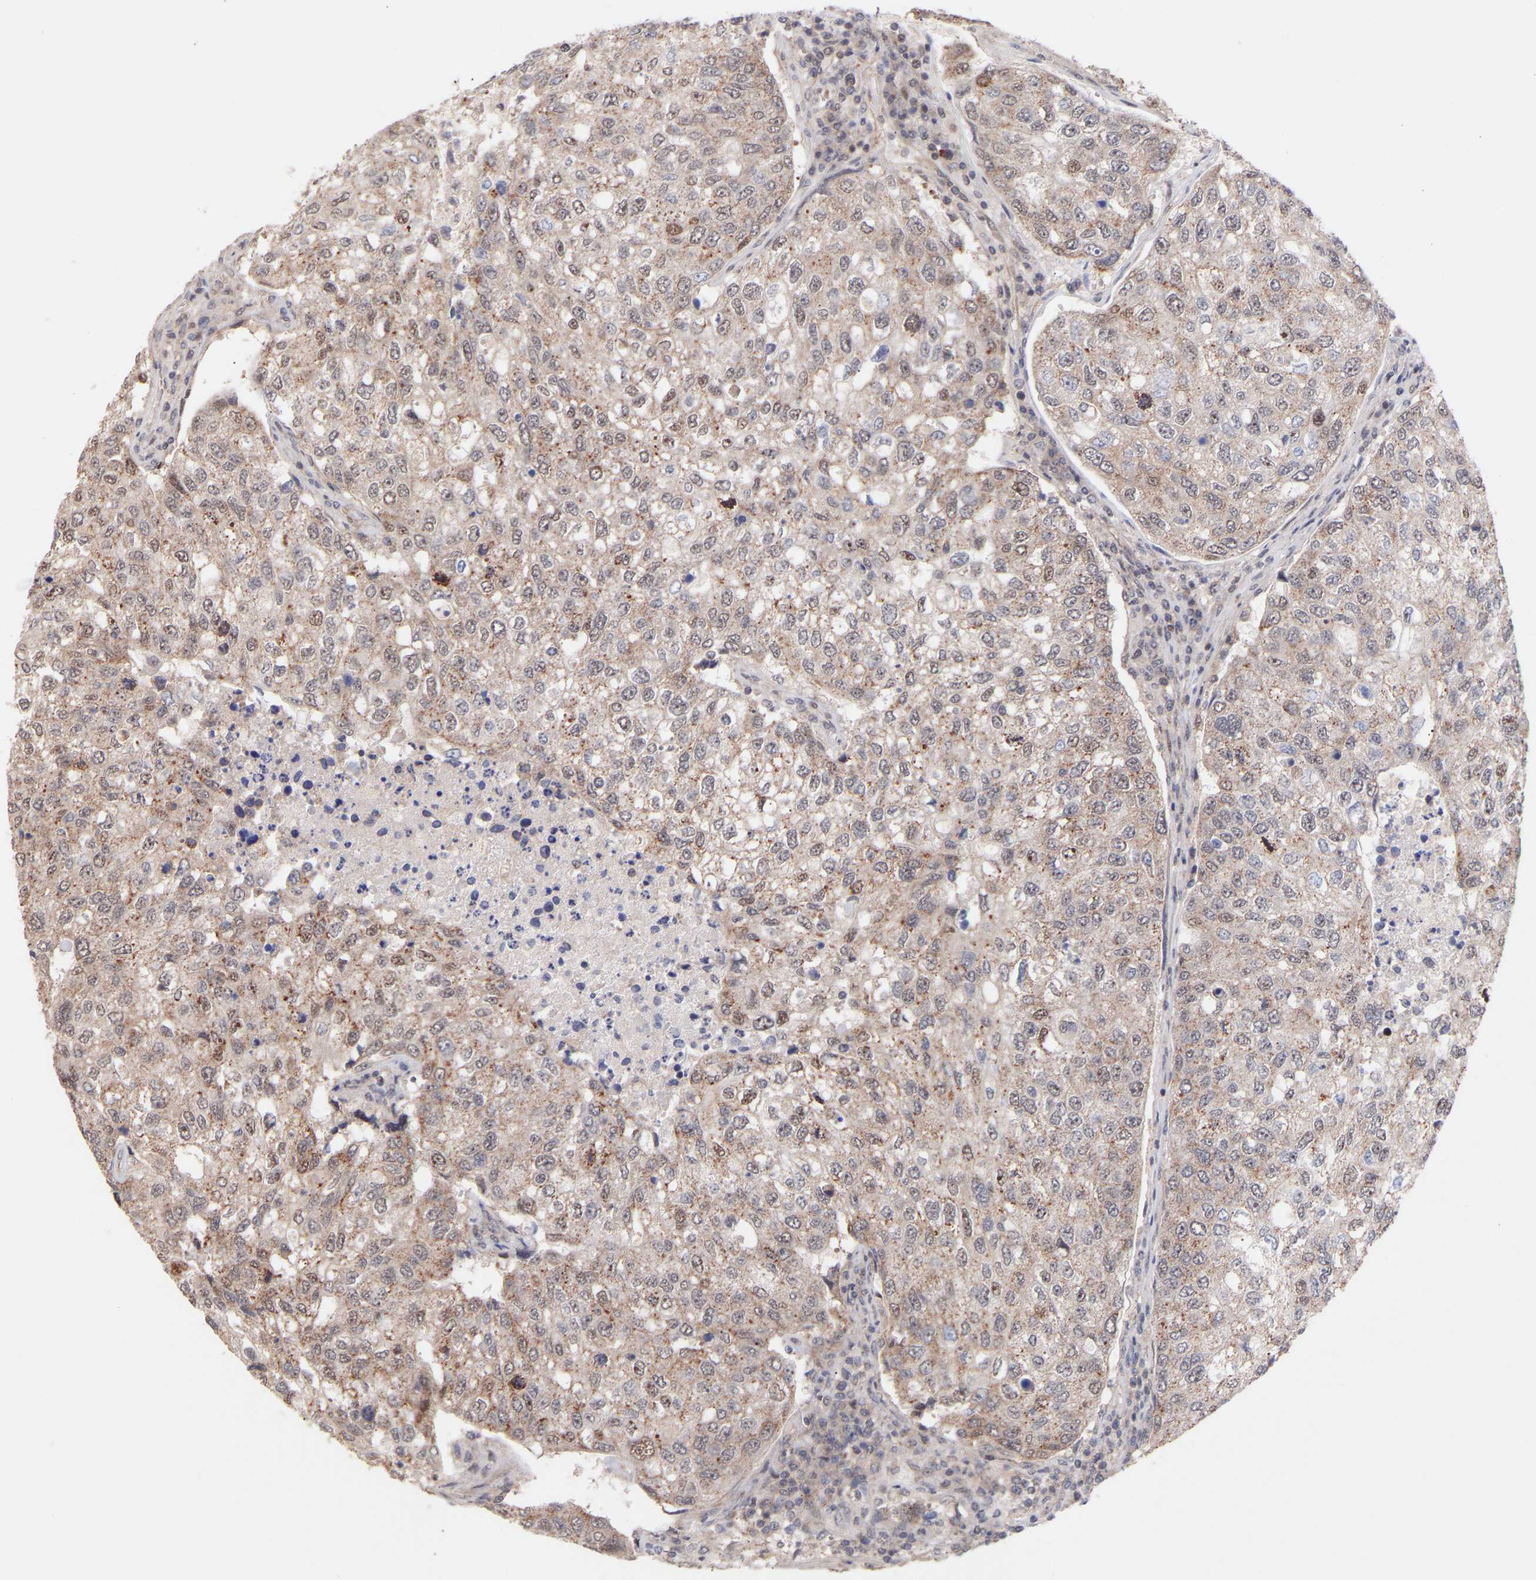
{"staining": {"intensity": "weak", "quantity": "25%-75%", "location": "cytoplasmic/membranous"}, "tissue": "urothelial cancer", "cell_type": "Tumor cells", "image_type": "cancer", "snomed": [{"axis": "morphology", "description": "Urothelial carcinoma, High grade"}, {"axis": "topography", "description": "Lymph node"}, {"axis": "topography", "description": "Urinary bladder"}], "caption": "Urothelial carcinoma (high-grade) stained with immunohistochemistry (IHC) demonstrates weak cytoplasmic/membranous staining in approximately 25%-75% of tumor cells. (Stains: DAB (3,3'-diaminobenzidine) in brown, nuclei in blue, Microscopy: brightfield microscopy at high magnification).", "gene": "PDLIM5", "patient": {"sex": "male", "age": 51}}